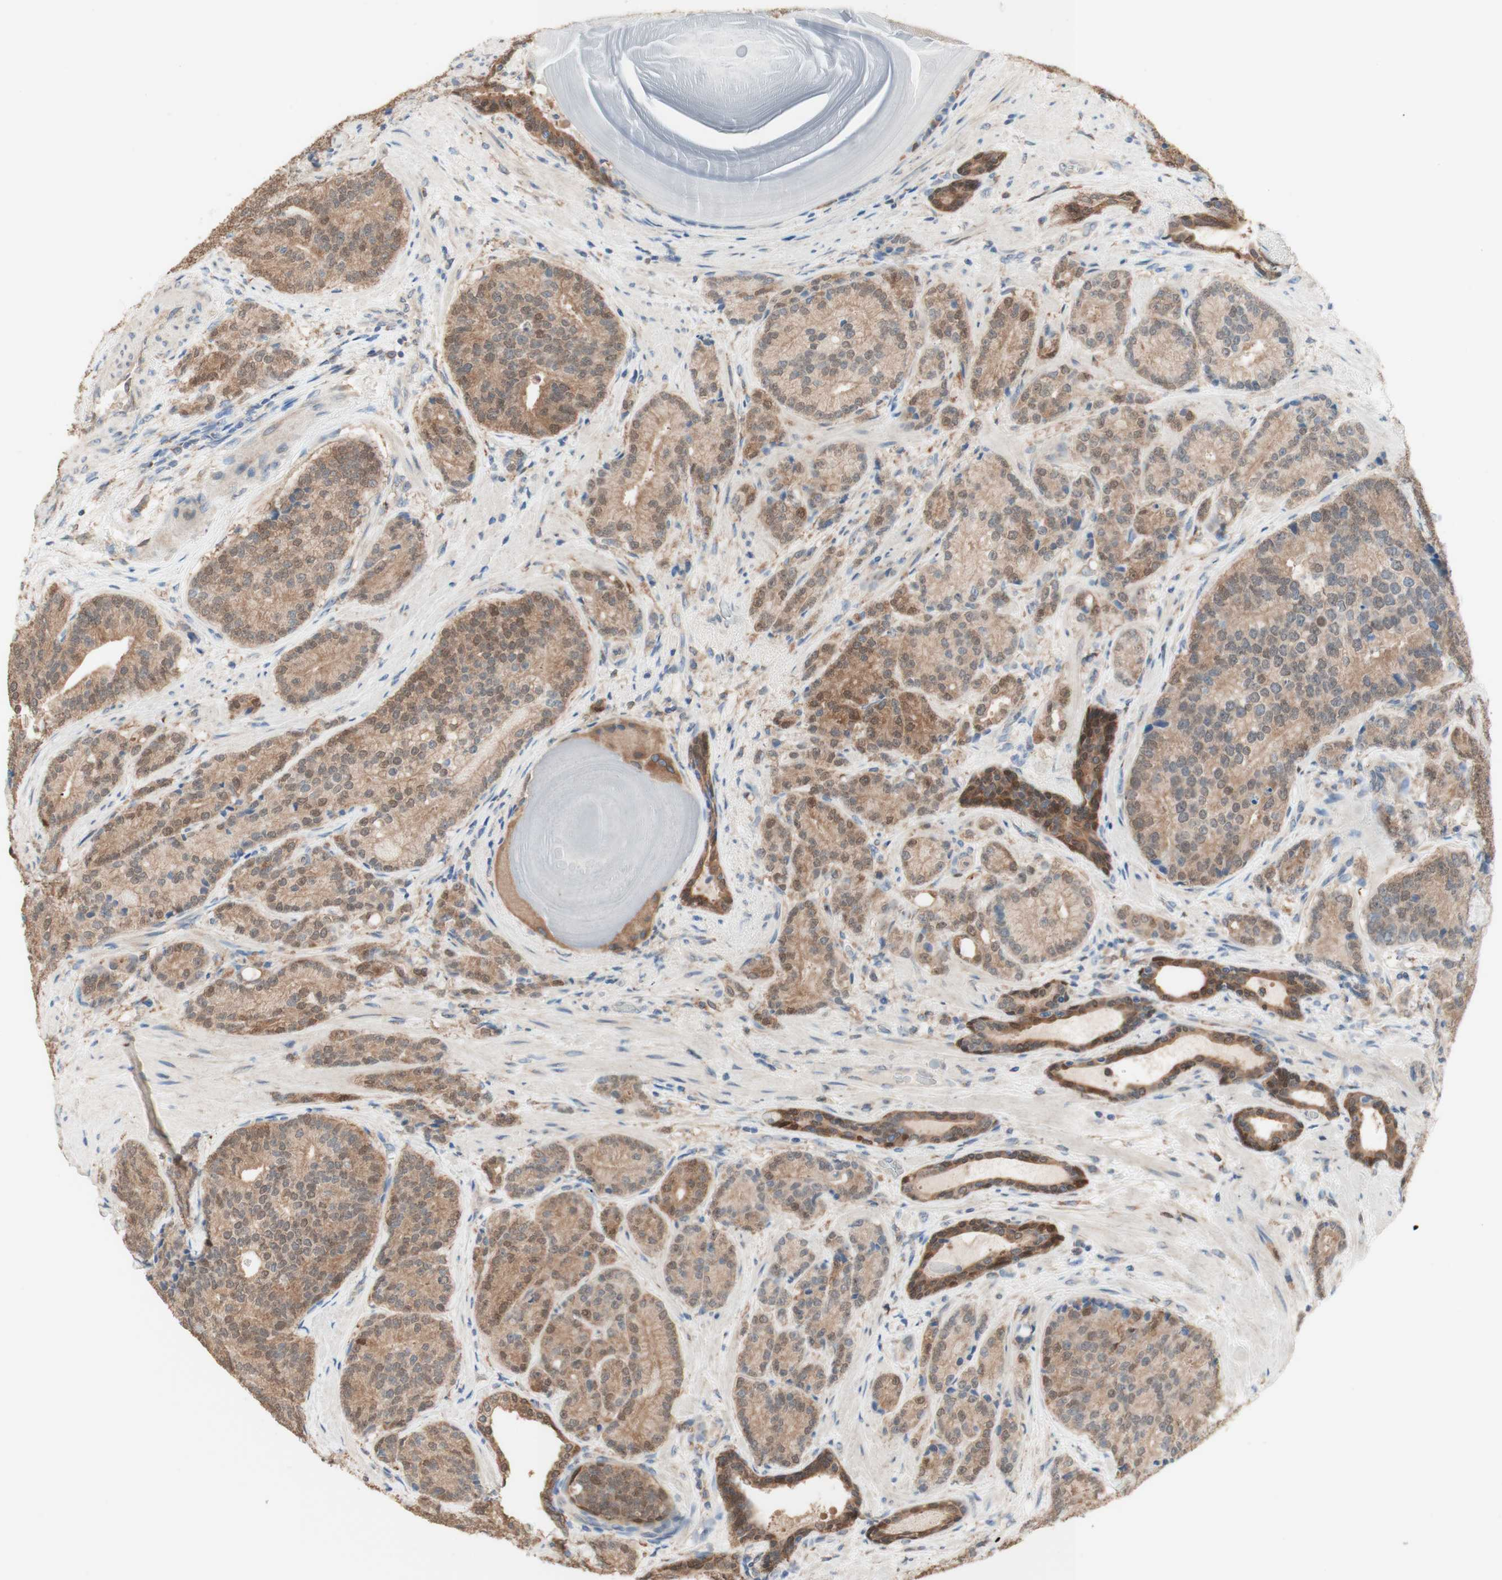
{"staining": {"intensity": "moderate", "quantity": ">75%", "location": "cytoplasmic/membranous"}, "tissue": "prostate cancer", "cell_type": "Tumor cells", "image_type": "cancer", "snomed": [{"axis": "morphology", "description": "Adenocarcinoma, High grade"}, {"axis": "topography", "description": "Prostate"}], "caption": "Prostate cancer was stained to show a protein in brown. There is medium levels of moderate cytoplasmic/membranous positivity in about >75% of tumor cells.", "gene": "COMT", "patient": {"sex": "male", "age": 61}}